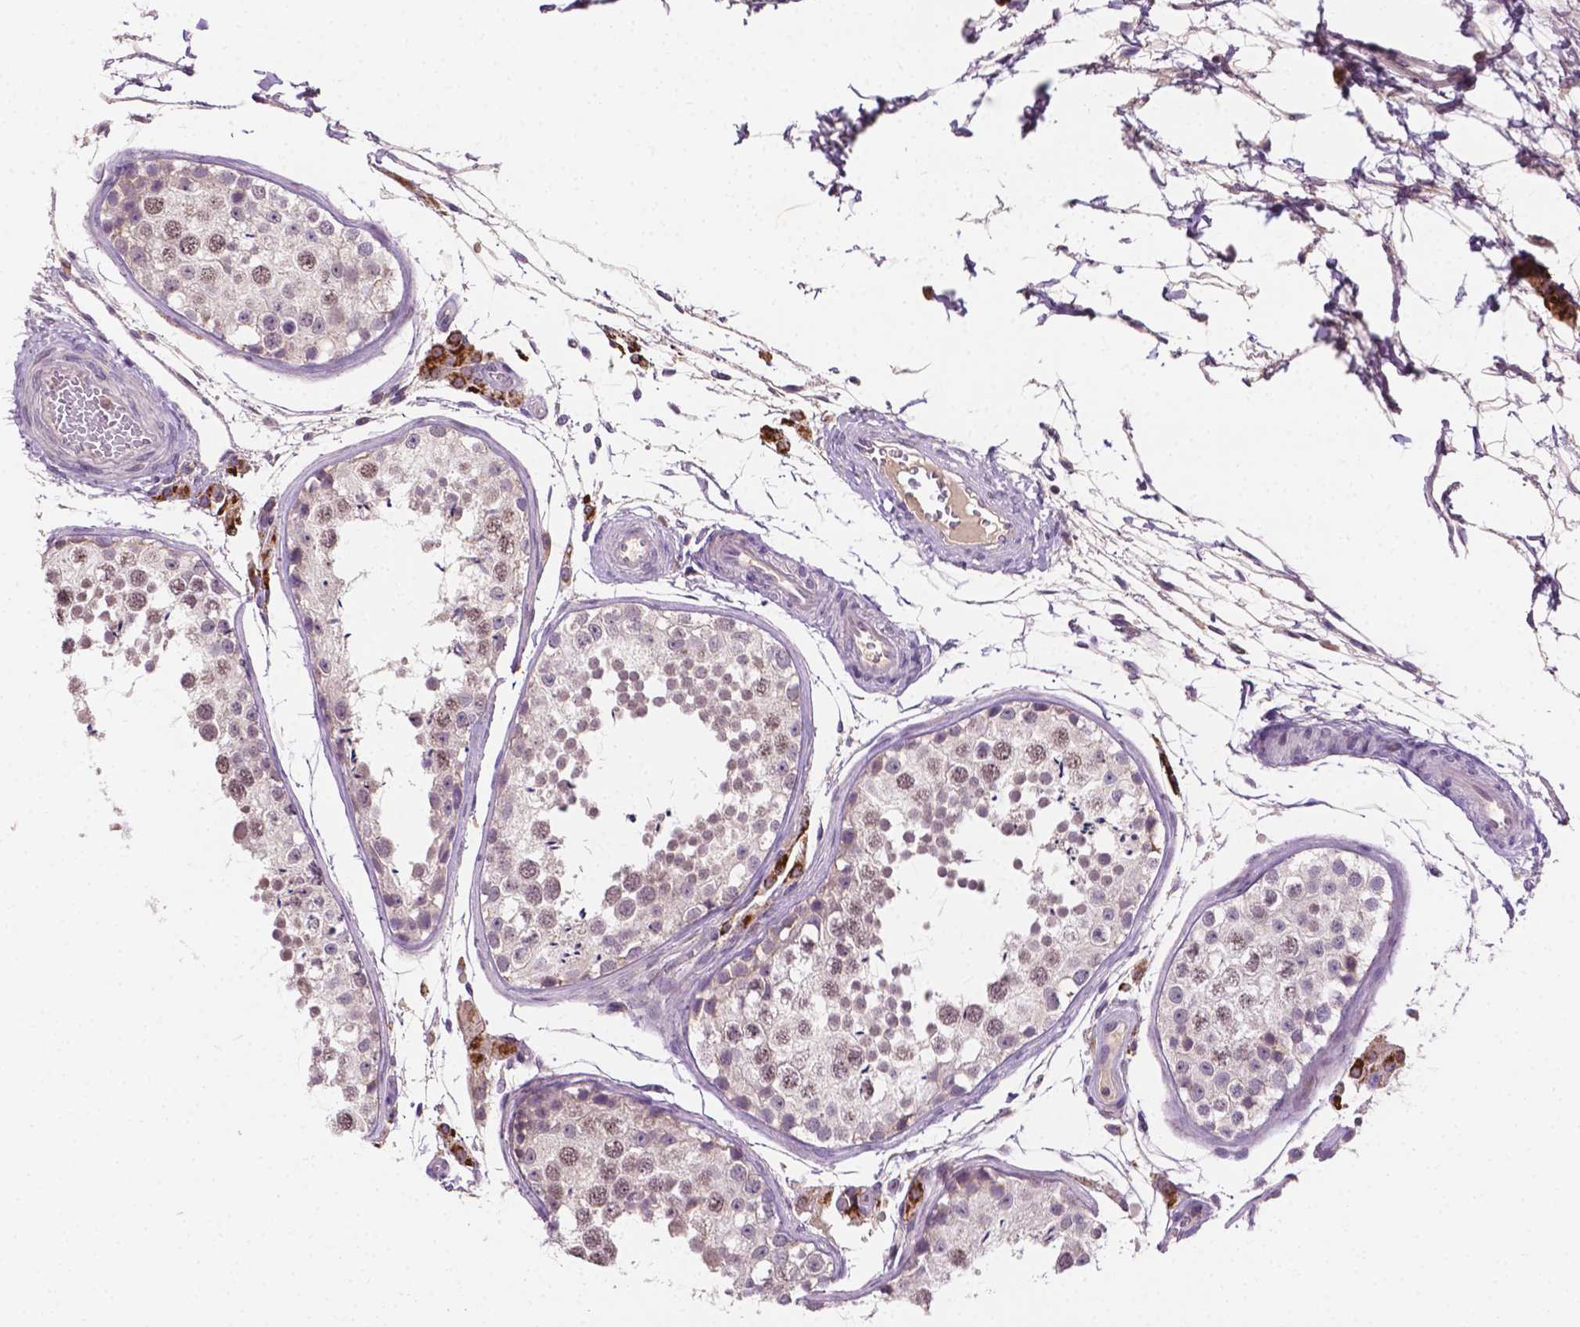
{"staining": {"intensity": "negative", "quantity": "none", "location": "none"}, "tissue": "testis", "cell_type": "Cells in seminiferous ducts", "image_type": "normal", "snomed": [{"axis": "morphology", "description": "Normal tissue, NOS"}, {"axis": "topography", "description": "Testis"}], "caption": "Immunohistochemistry (IHC) photomicrograph of normal testis: testis stained with DAB exhibits no significant protein staining in cells in seminiferous ducts.", "gene": "MROH6", "patient": {"sex": "male", "age": 29}}